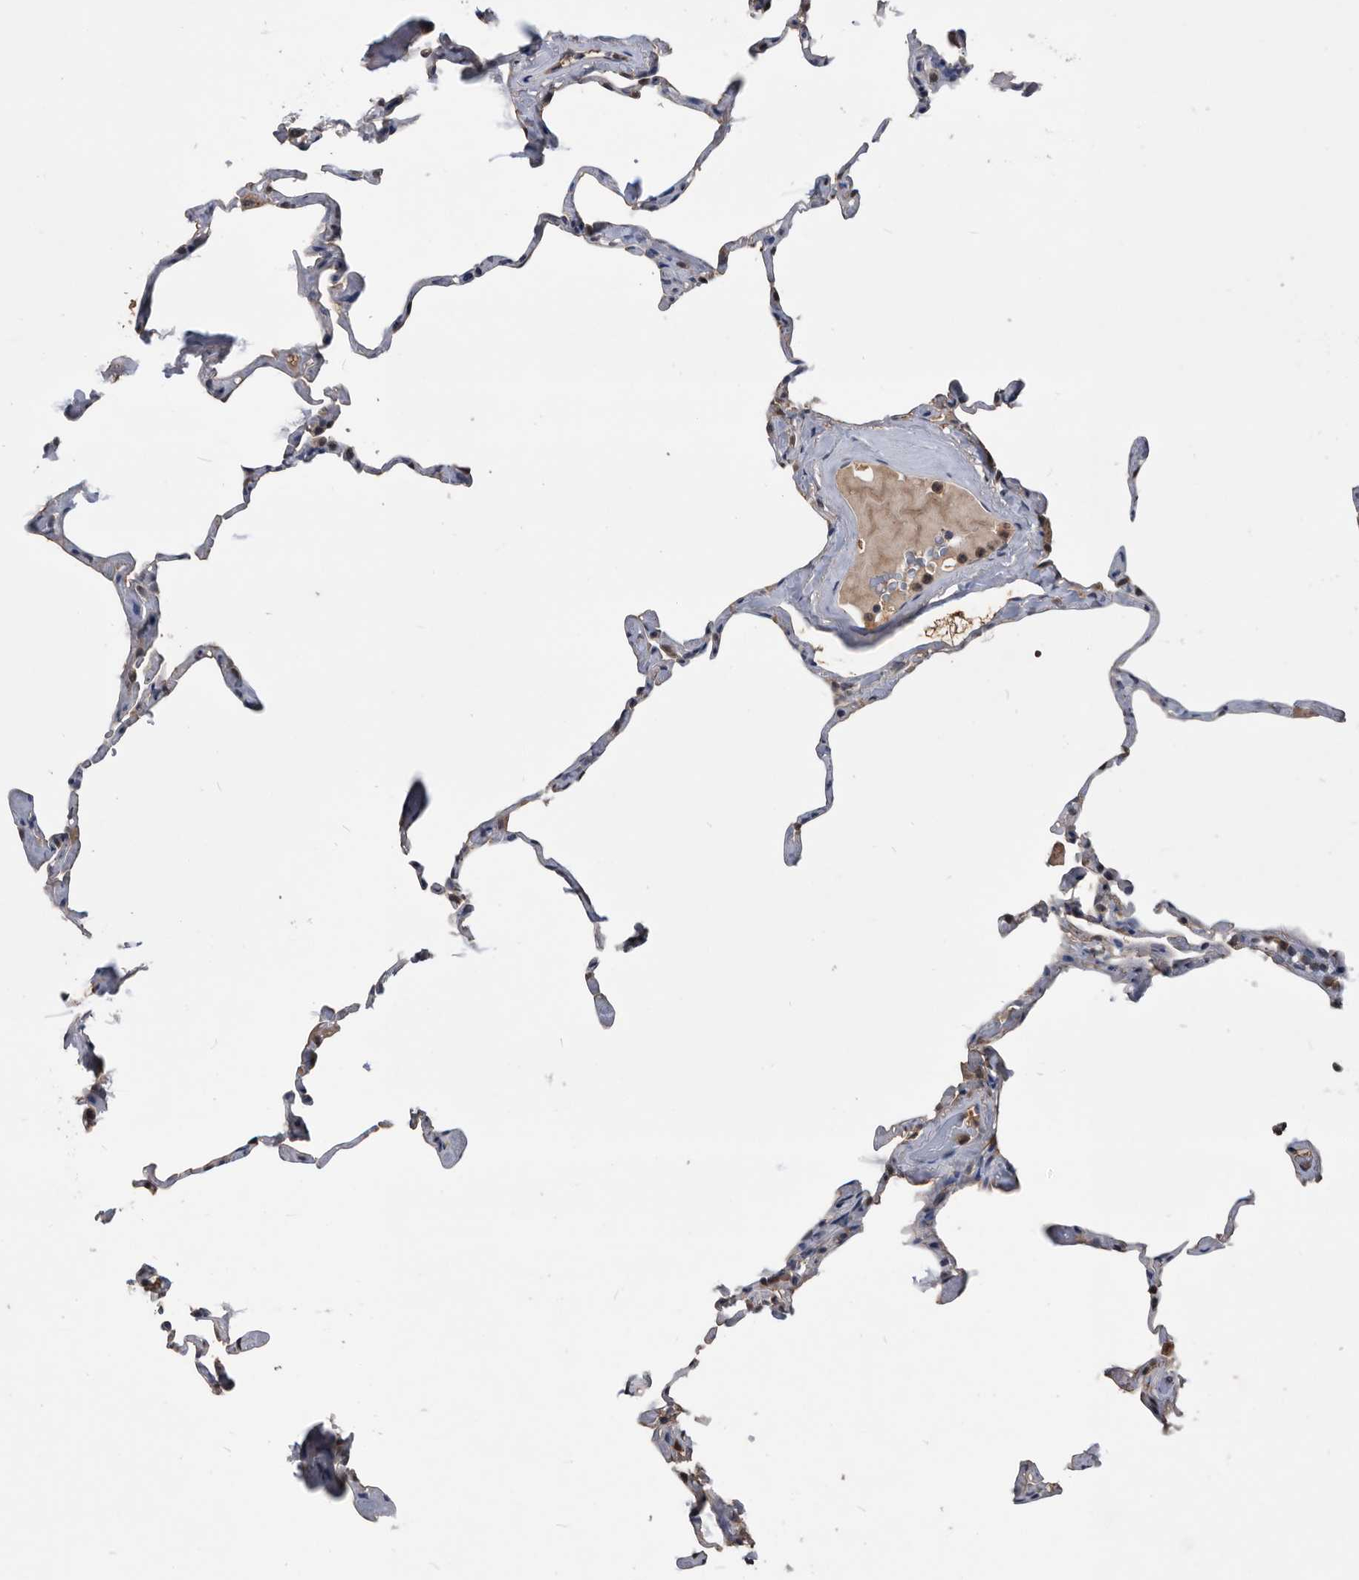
{"staining": {"intensity": "weak", "quantity": "<25%", "location": "cytoplasmic/membranous"}, "tissue": "lung", "cell_type": "Alveolar cells", "image_type": "normal", "snomed": [{"axis": "morphology", "description": "Normal tissue, NOS"}, {"axis": "topography", "description": "Lung"}], "caption": "The histopathology image displays no significant positivity in alveolar cells of lung.", "gene": "PDXK", "patient": {"sex": "male", "age": 65}}